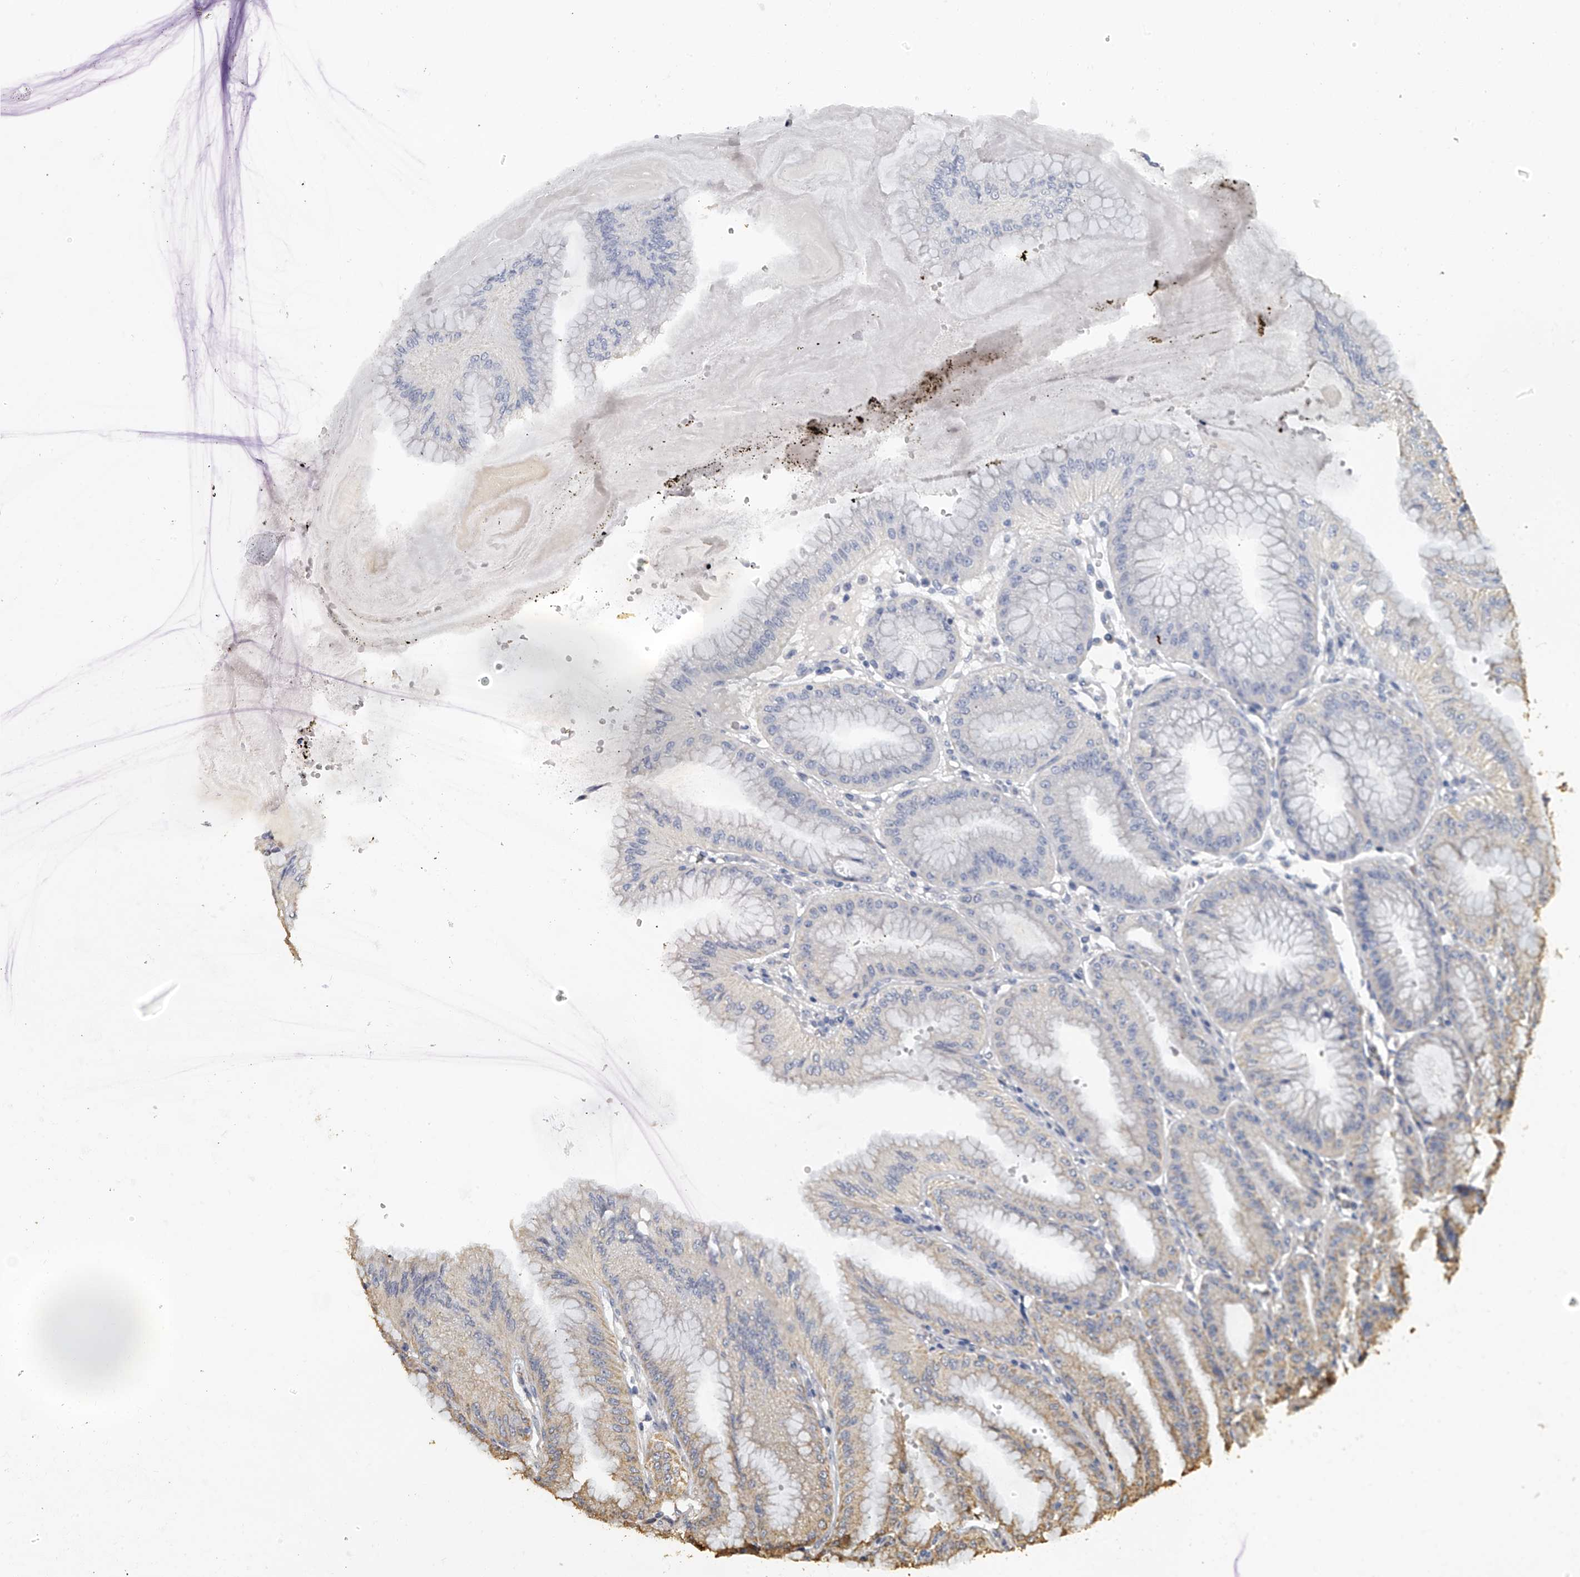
{"staining": {"intensity": "moderate", "quantity": "25%-75%", "location": "cytoplasmic/membranous"}, "tissue": "stomach", "cell_type": "Glandular cells", "image_type": "normal", "snomed": [{"axis": "morphology", "description": "Normal tissue, NOS"}, {"axis": "topography", "description": "Stomach, lower"}], "caption": "Approximately 25%-75% of glandular cells in benign stomach show moderate cytoplasmic/membranous protein expression as visualized by brown immunohistochemical staining.", "gene": "MRPL28", "patient": {"sex": "male", "age": 71}}